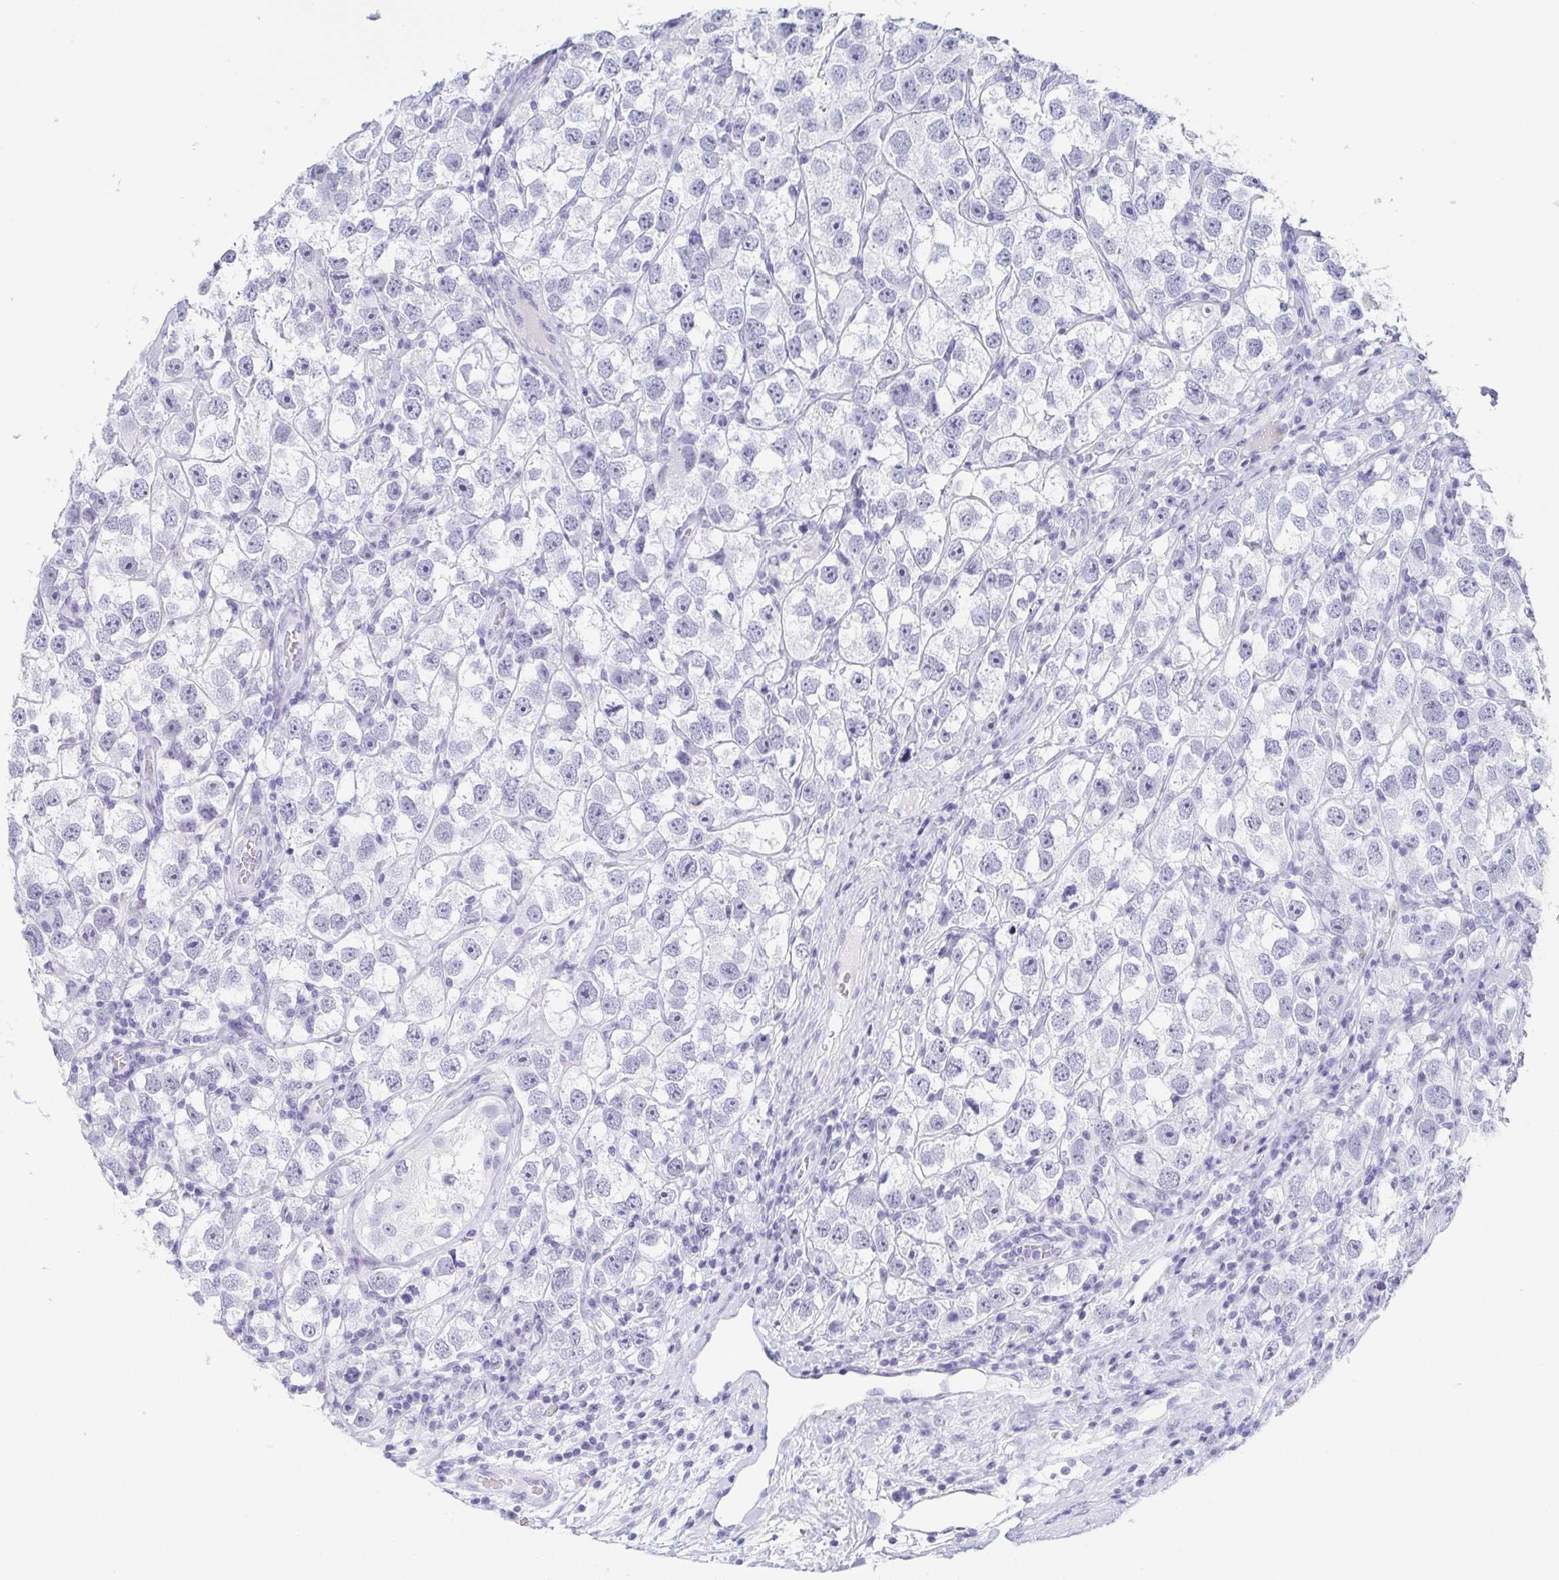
{"staining": {"intensity": "negative", "quantity": "none", "location": "none"}, "tissue": "testis cancer", "cell_type": "Tumor cells", "image_type": "cancer", "snomed": [{"axis": "morphology", "description": "Seminoma, NOS"}, {"axis": "topography", "description": "Testis"}], "caption": "Protein analysis of testis cancer (seminoma) shows no significant expression in tumor cells.", "gene": "REG4", "patient": {"sex": "male", "age": 26}}